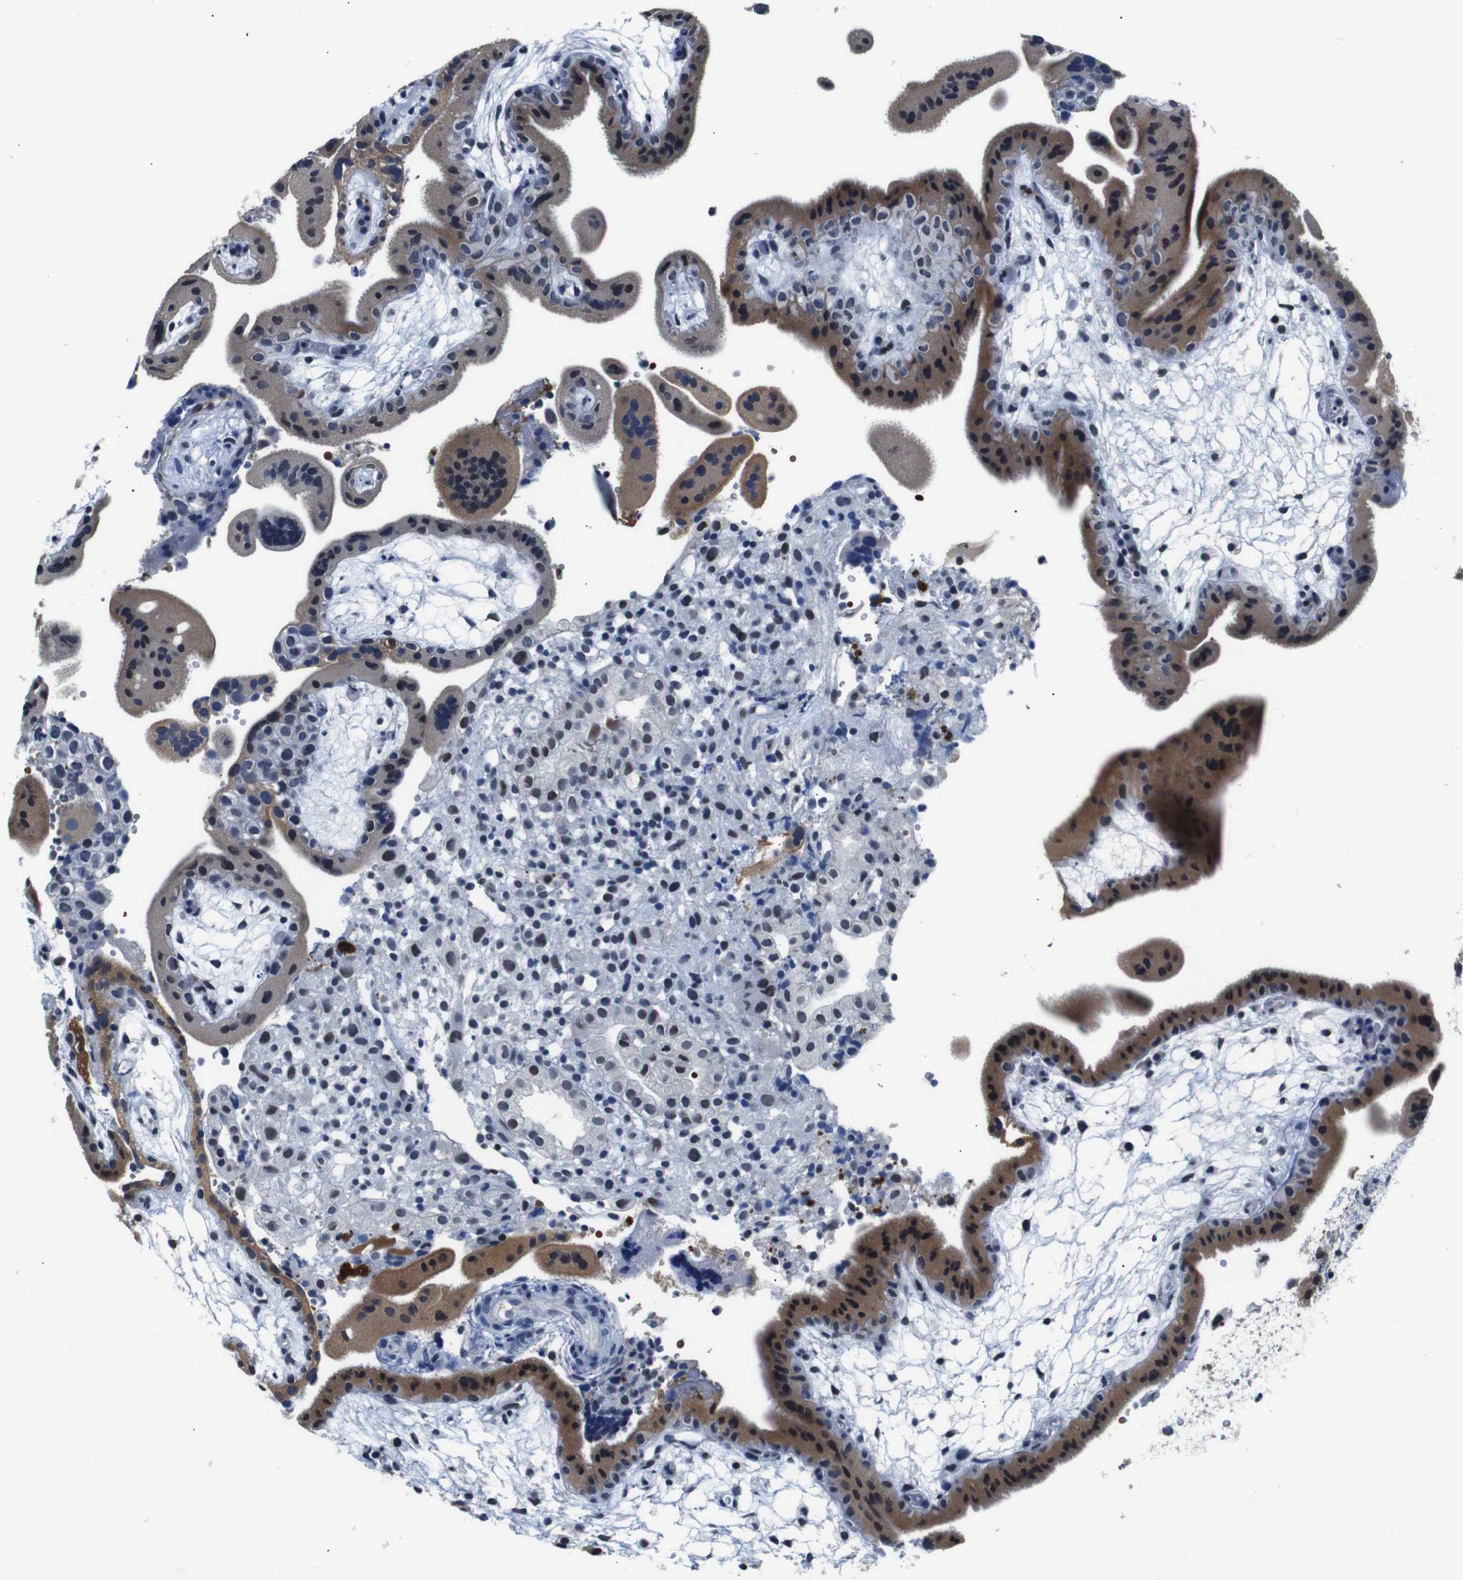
{"staining": {"intensity": "weak", "quantity": "25%-75%", "location": "nuclear"}, "tissue": "placenta", "cell_type": "Decidual cells", "image_type": "normal", "snomed": [{"axis": "morphology", "description": "Normal tissue, NOS"}, {"axis": "topography", "description": "Placenta"}], "caption": "This image exhibits unremarkable placenta stained with immunohistochemistry to label a protein in brown. The nuclear of decidual cells show weak positivity for the protein. Nuclei are counter-stained blue.", "gene": "ILDR2", "patient": {"sex": "female", "age": 18}}